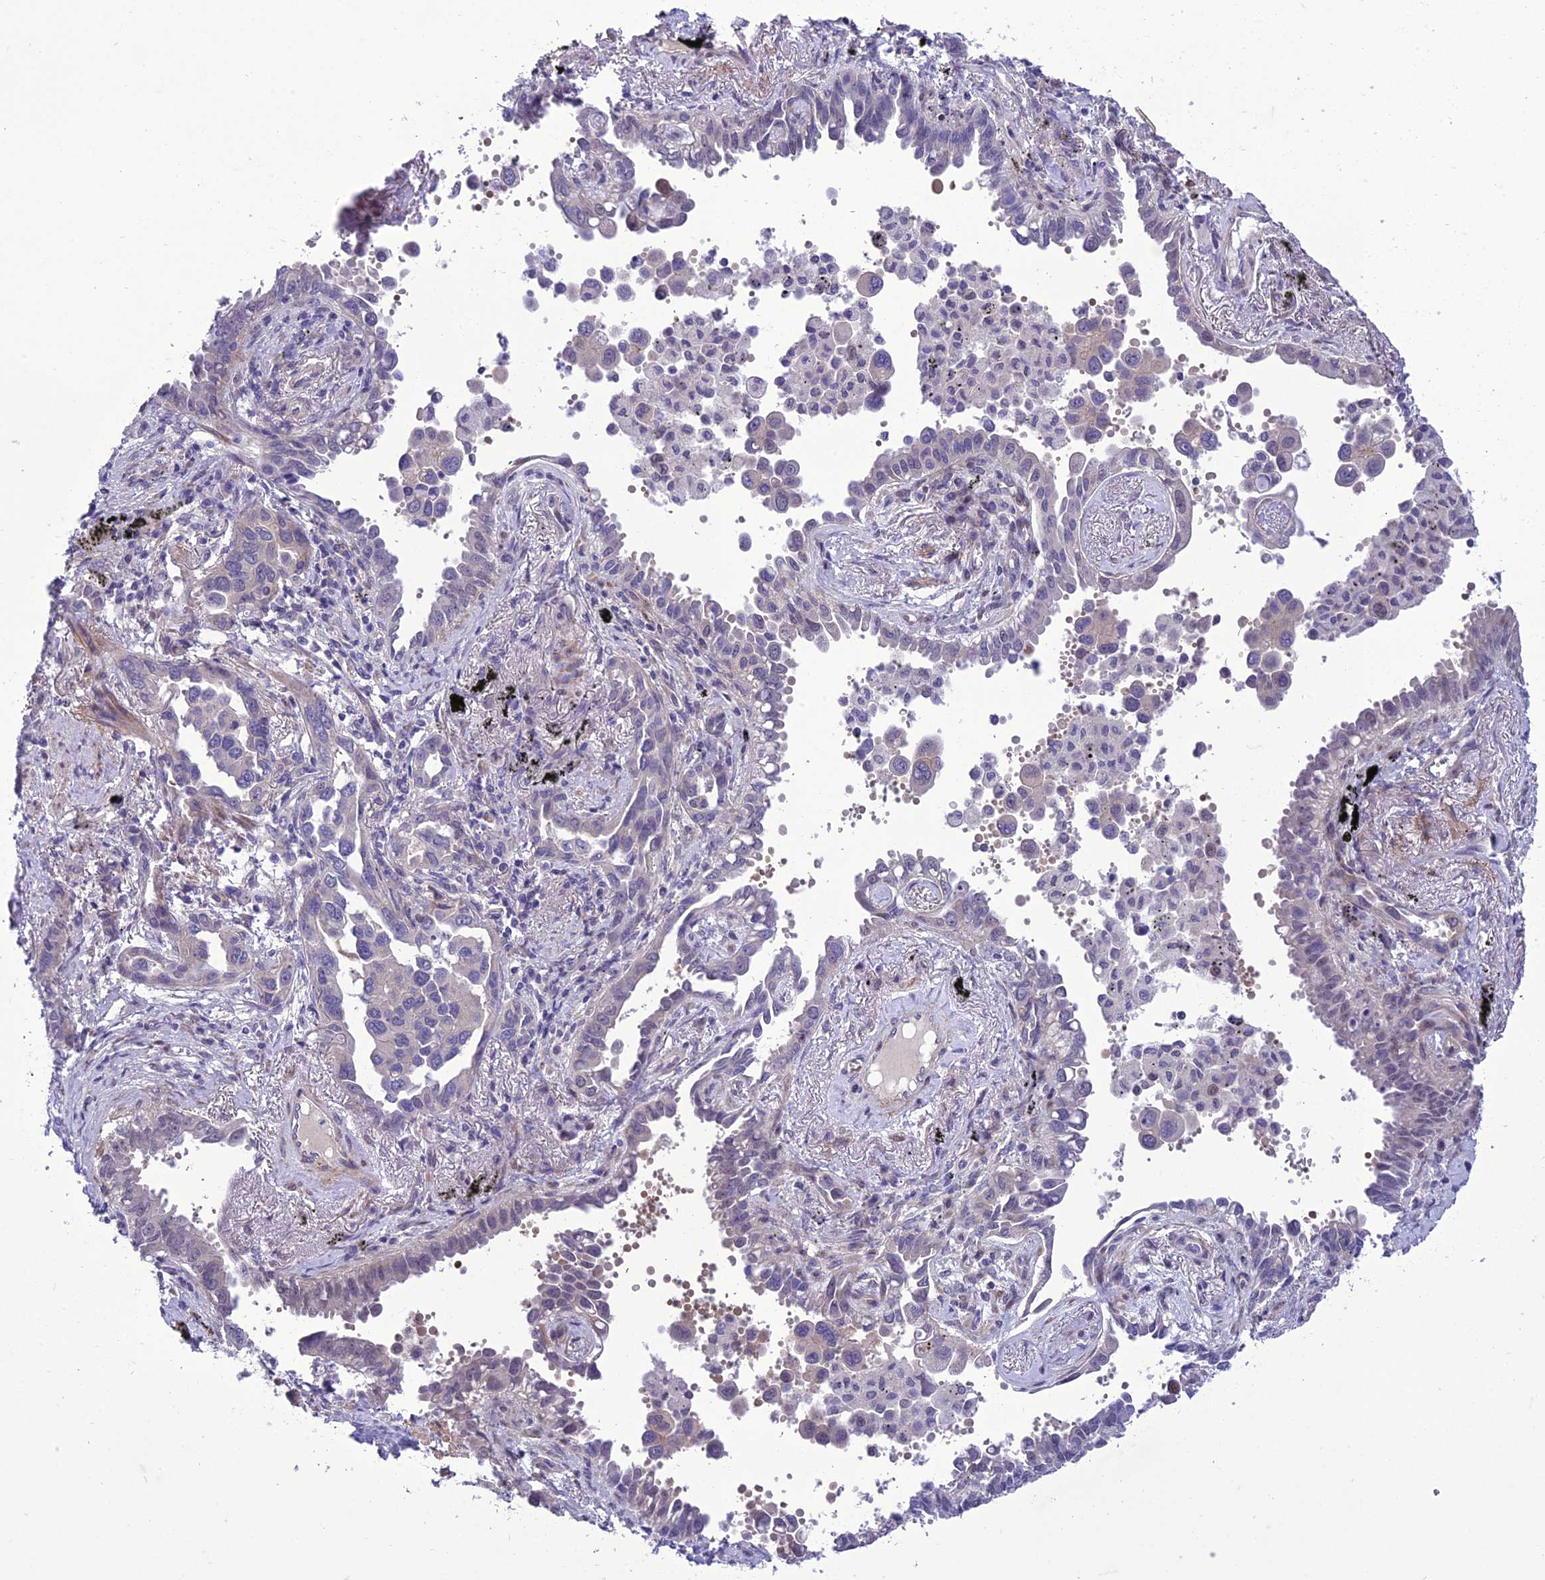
{"staining": {"intensity": "negative", "quantity": "none", "location": "none"}, "tissue": "lung cancer", "cell_type": "Tumor cells", "image_type": "cancer", "snomed": [{"axis": "morphology", "description": "Adenocarcinoma, NOS"}, {"axis": "topography", "description": "Lung"}], "caption": "Immunohistochemistry (IHC) micrograph of human adenocarcinoma (lung) stained for a protein (brown), which shows no positivity in tumor cells.", "gene": "GAB4", "patient": {"sex": "male", "age": 67}}